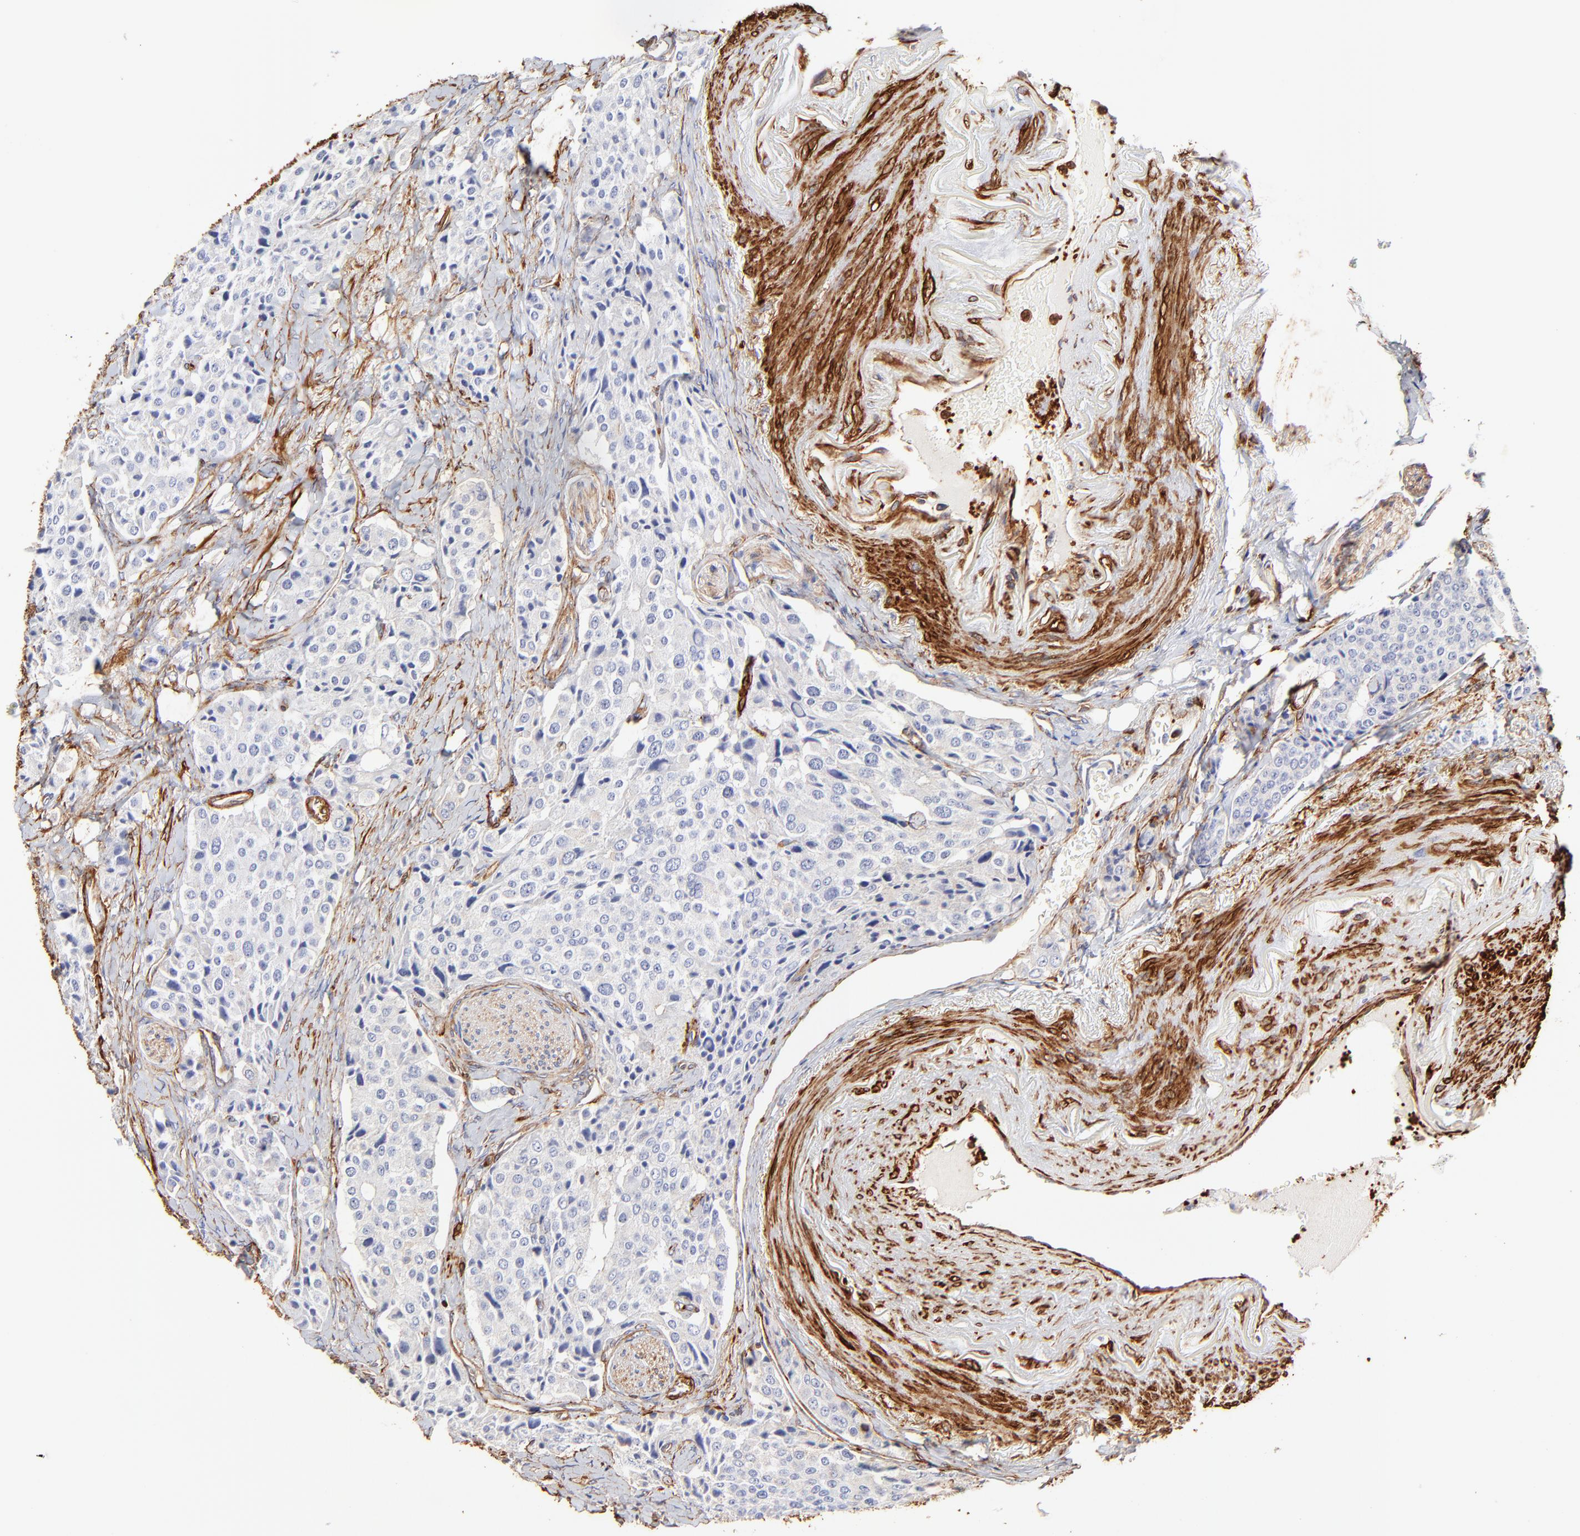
{"staining": {"intensity": "negative", "quantity": "none", "location": "none"}, "tissue": "carcinoid", "cell_type": "Tumor cells", "image_type": "cancer", "snomed": [{"axis": "morphology", "description": "Carcinoid, malignant, NOS"}, {"axis": "topography", "description": "Colon"}], "caption": "High power microscopy micrograph of an IHC photomicrograph of carcinoid, revealing no significant staining in tumor cells.", "gene": "FLNA", "patient": {"sex": "female", "age": 61}}